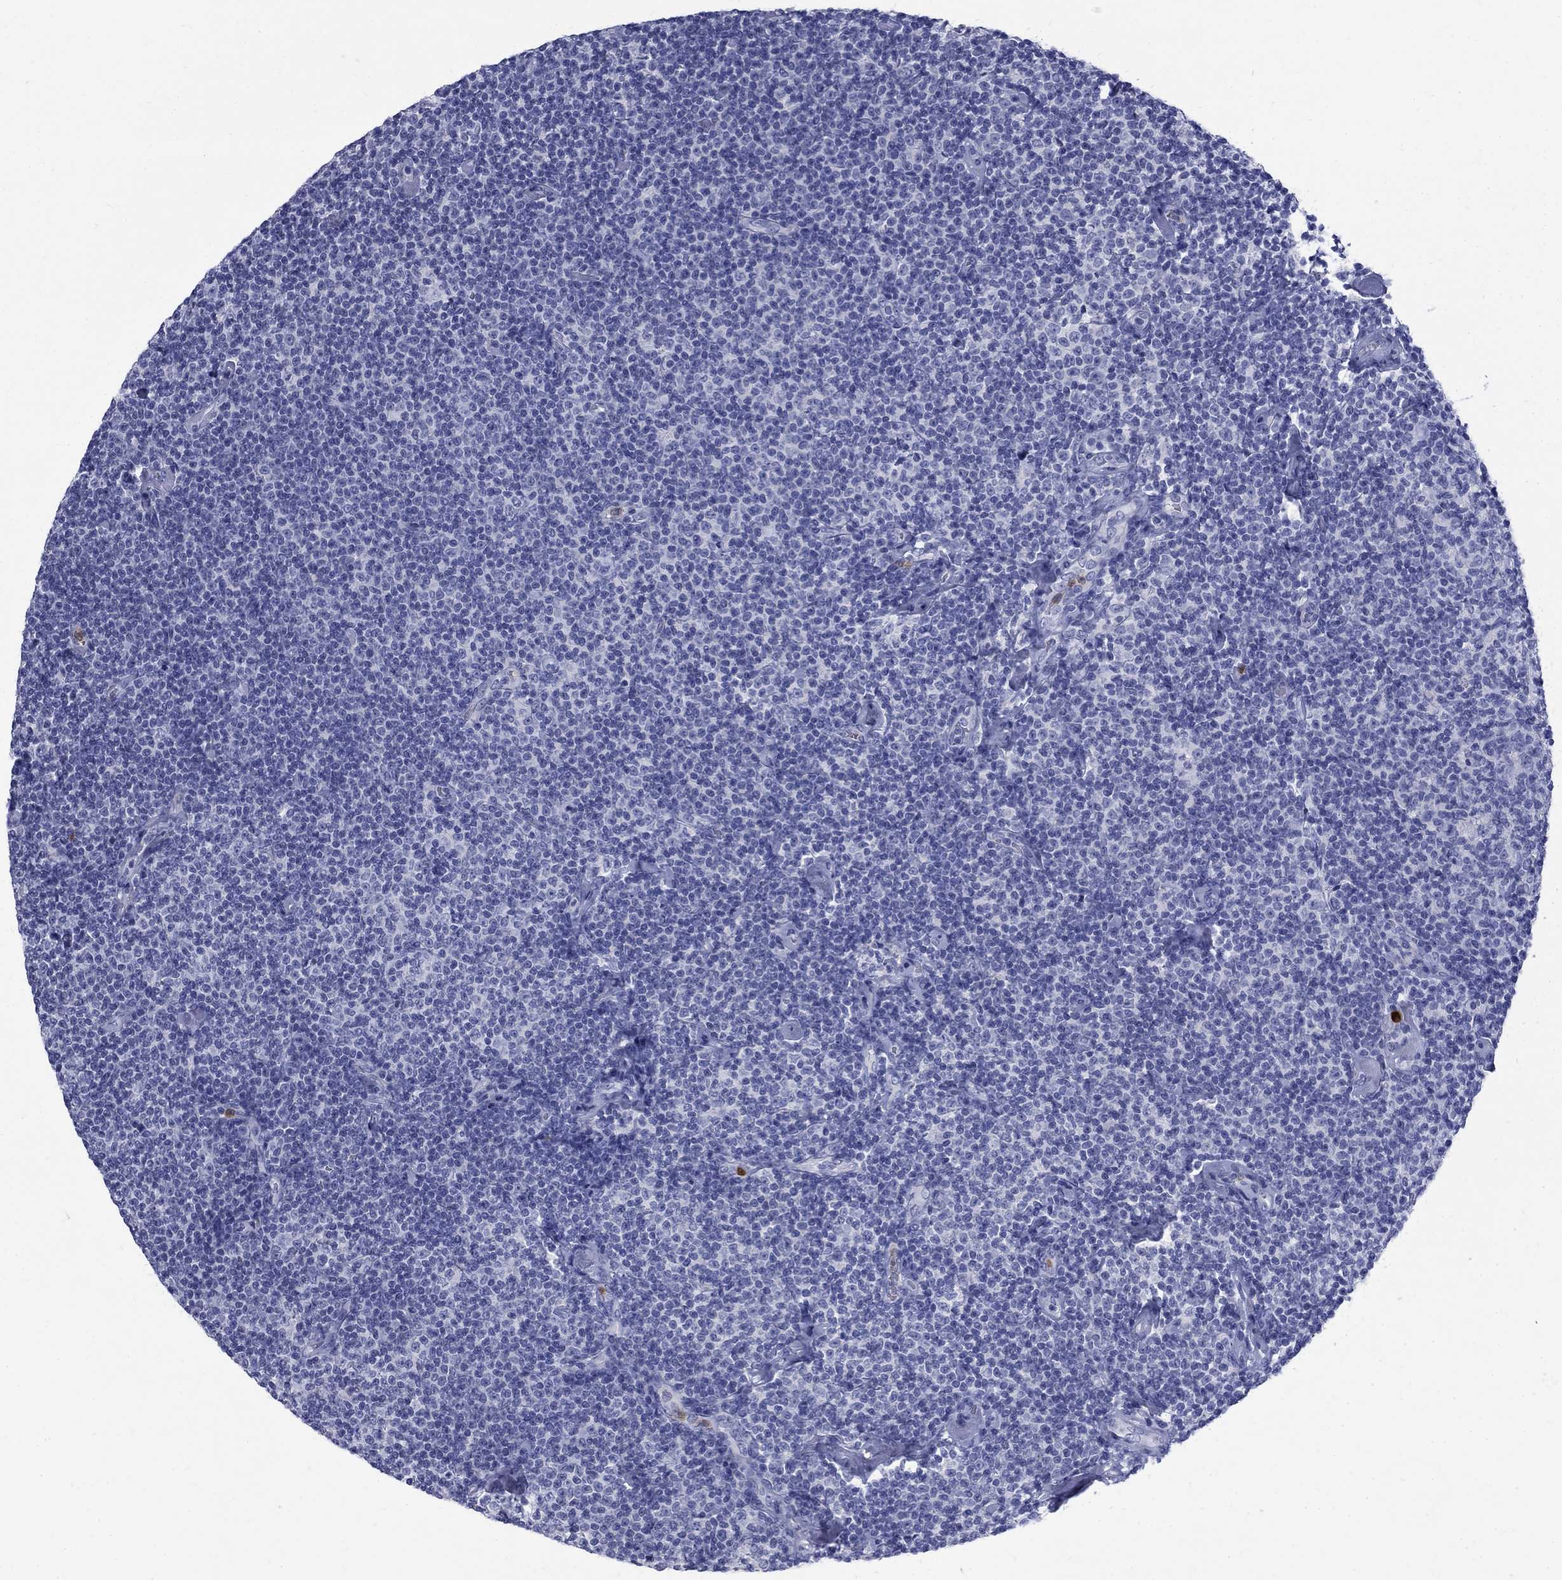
{"staining": {"intensity": "negative", "quantity": "none", "location": "none"}, "tissue": "lymphoma", "cell_type": "Tumor cells", "image_type": "cancer", "snomed": [{"axis": "morphology", "description": "Malignant lymphoma, non-Hodgkin's type, Low grade"}, {"axis": "topography", "description": "Lymph node"}], "caption": "This is an immunohistochemistry (IHC) histopathology image of human lymphoma. There is no staining in tumor cells.", "gene": "SERPINB2", "patient": {"sex": "male", "age": 81}}